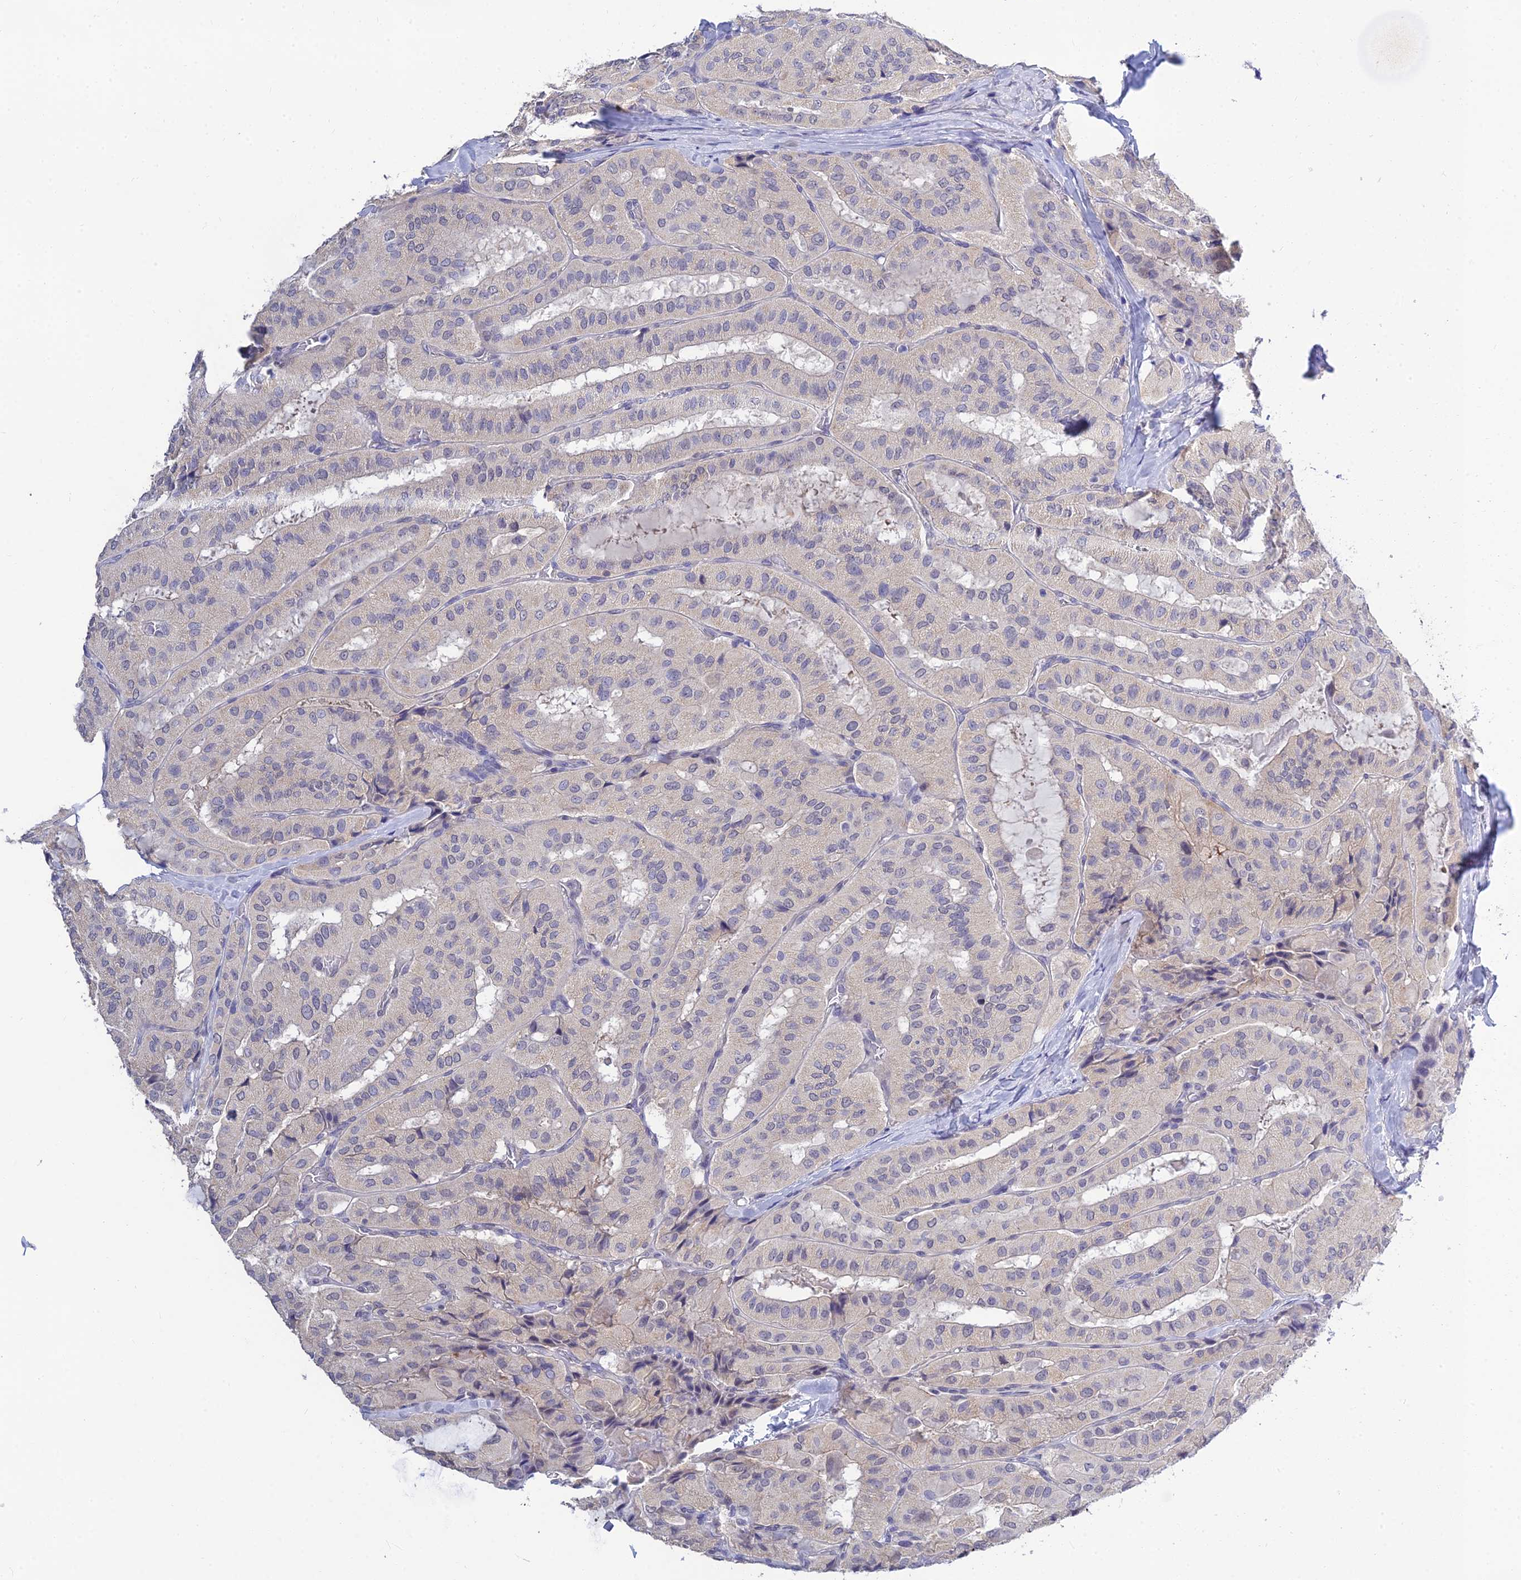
{"staining": {"intensity": "negative", "quantity": "none", "location": "none"}, "tissue": "thyroid cancer", "cell_type": "Tumor cells", "image_type": "cancer", "snomed": [{"axis": "morphology", "description": "Normal tissue, NOS"}, {"axis": "morphology", "description": "Papillary adenocarcinoma, NOS"}, {"axis": "topography", "description": "Thyroid gland"}], "caption": "Tumor cells show no significant expression in papillary adenocarcinoma (thyroid).", "gene": "HOXB1", "patient": {"sex": "female", "age": 59}}